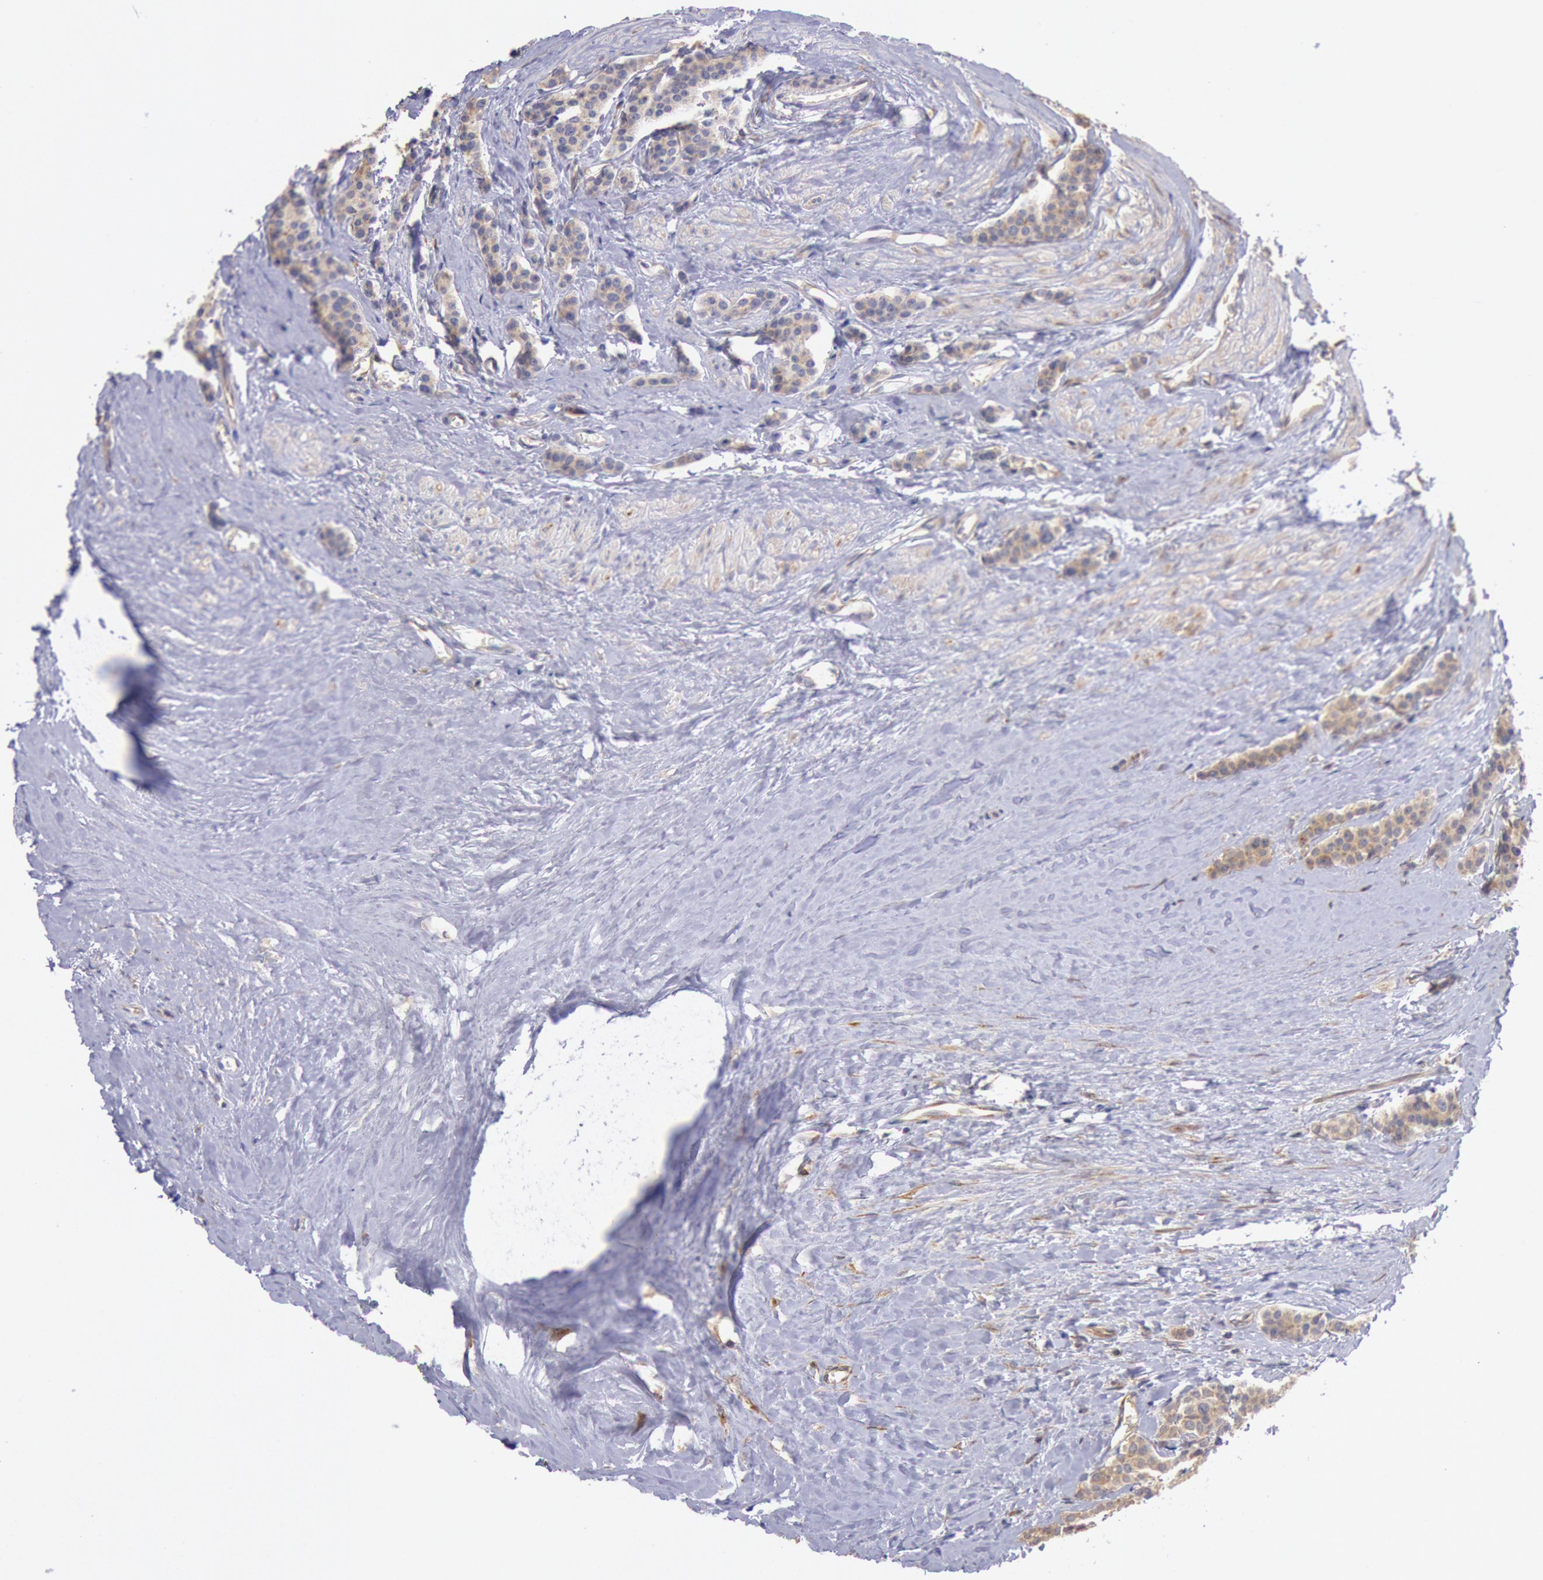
{"staining": {"intensity": "weak", "quantity": ">75%", "location": "cytoplasmic/membranous"}, "tissue": "carcinoid", "cell_type": "Tumor cells", "image_type": "cancer", "snomed": [{"axis": "morphology", "description": "Carcinoid, malignant, NOS"}, {"axis": "topography", "description": "Small intestine"}], "caption": "Human carcinoid stained with a protein marker reveals weak staining in tumor cells.", "gene": "DRG1", "patient": {"sex": "male", "age": 60}}